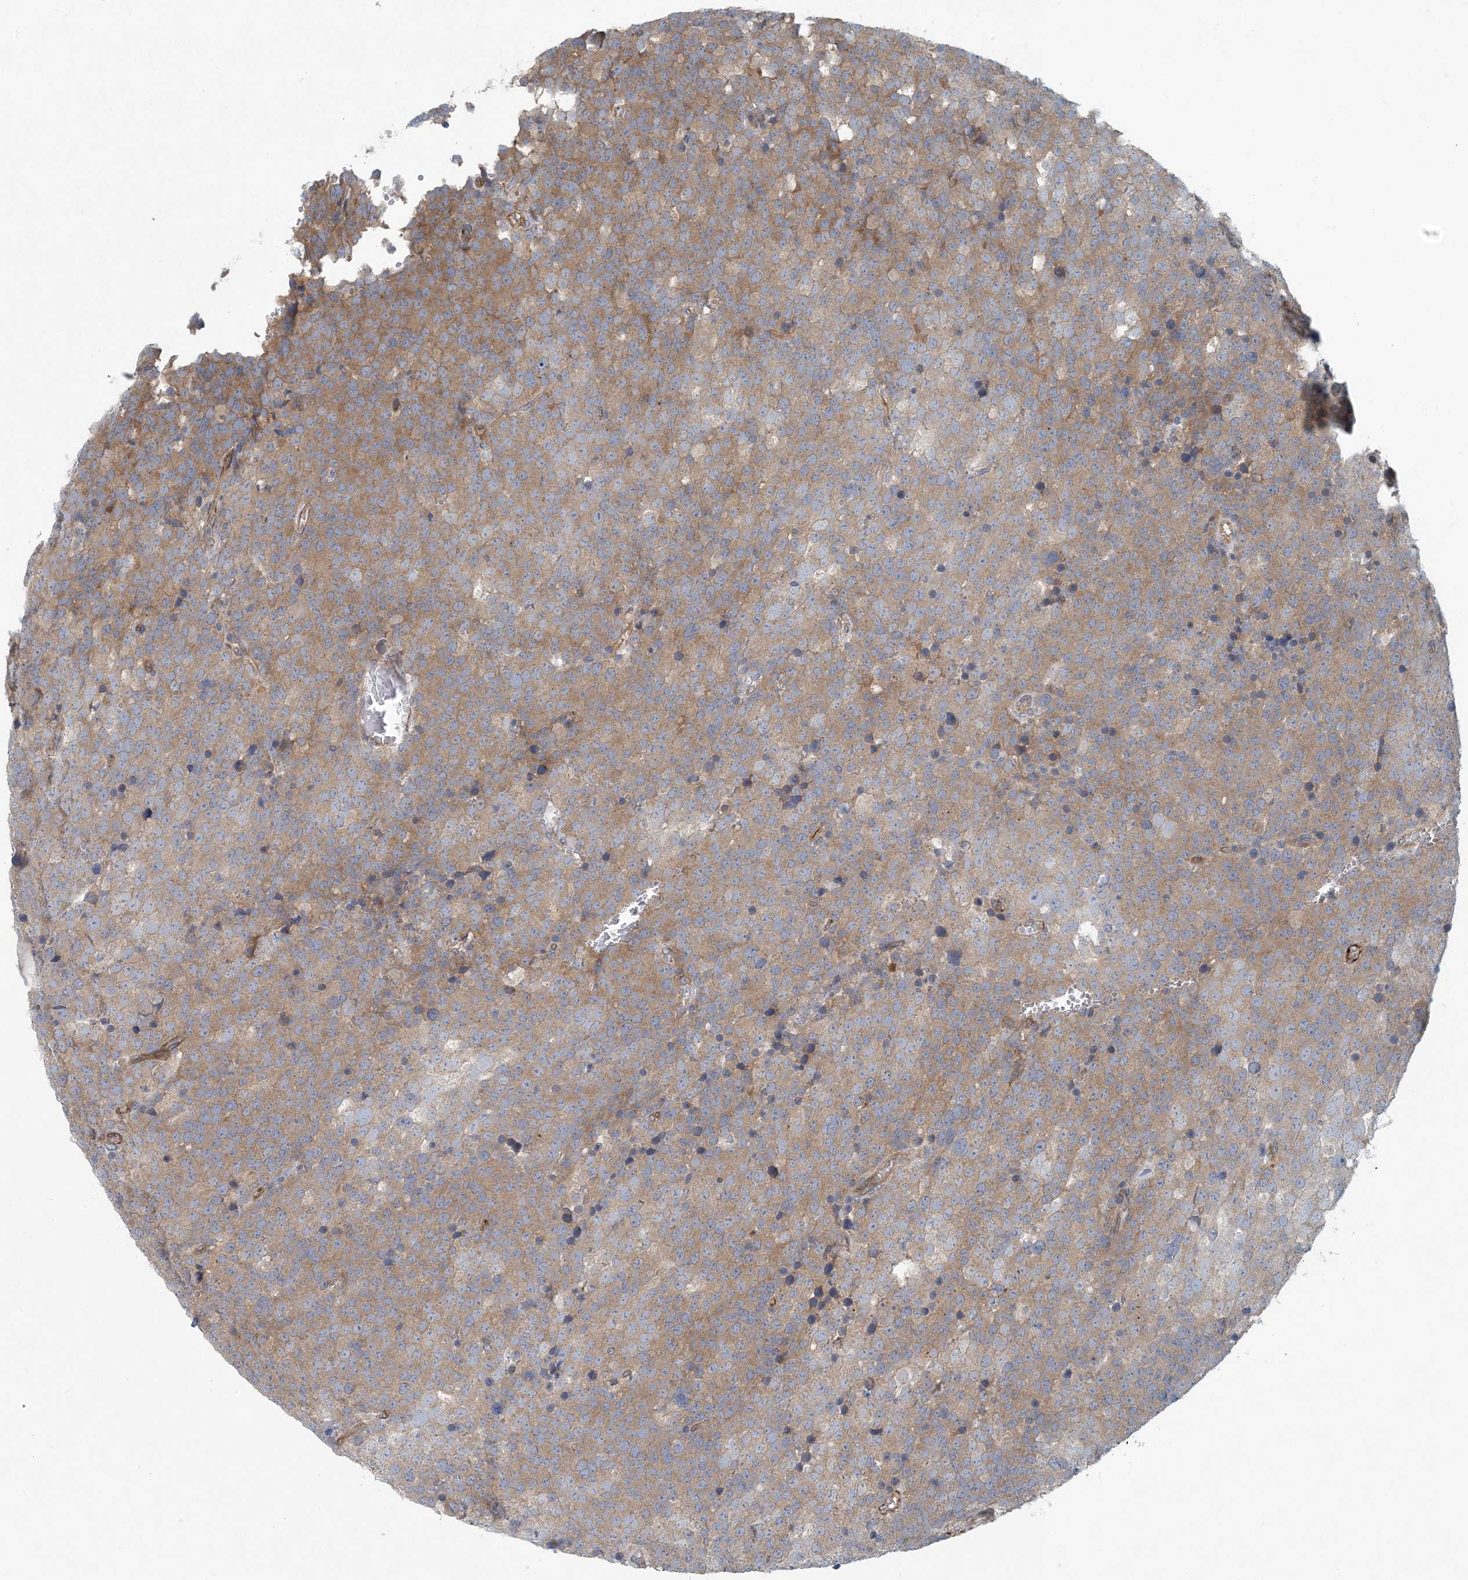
{"staining": {"intensity": "moderate", "quantity": ">75%", "location": "cytoplasmic/membranous"}, "tissue": "testis cancer", "cell_type": "Tumor cells", "image_type": "cancer", "snomed": [{"axis": "morphology", "description": "Seminoma, NOS"}, {"axis": "topography", "description": "Testis"}], "caption": "Moderate cytoplasmic/membranous positivity for a protein is identified in about >75% of tumor cells of testis seminoma using IHC.", "gene": "HIKESHI", "patient": {"sex": "male", "age": 71}}